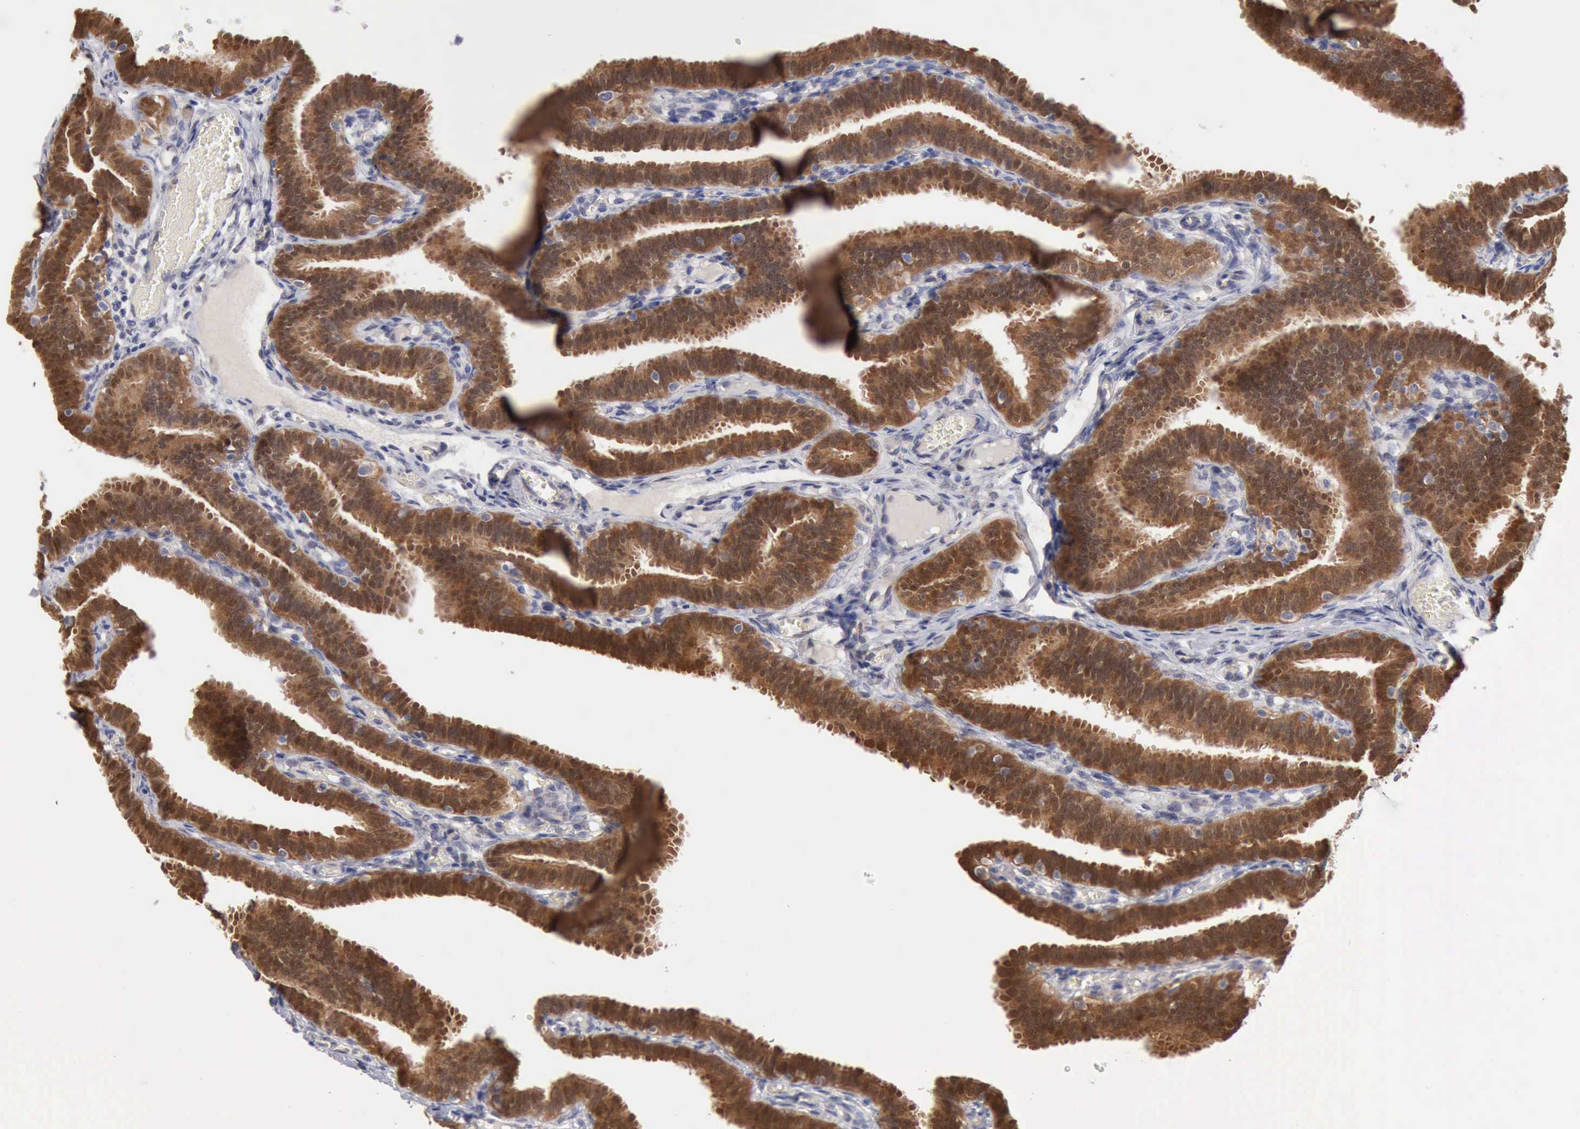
{"staining": {"intensity": "strong", "quantity": ">75%", "location": "cytoplasmic/membranous,nuclear"}, "tissue": "fallopian tube", "cell_type": "Glandular cells", "image_type": "normal", "snomed": [{"axis": "morphology", "description": "Normal tissue, NOS"}, {"axis": "topography", "description": "Fallopian tube"}], "caption": "Normal fallopian tube exhibits strong cytoplasmic/membranous,nuclear expression in about >75% of glandular cells, visualized by immunohistochemistry.", "gene": "PTGR2", "patient": {"sex": "female", "age": 29}}